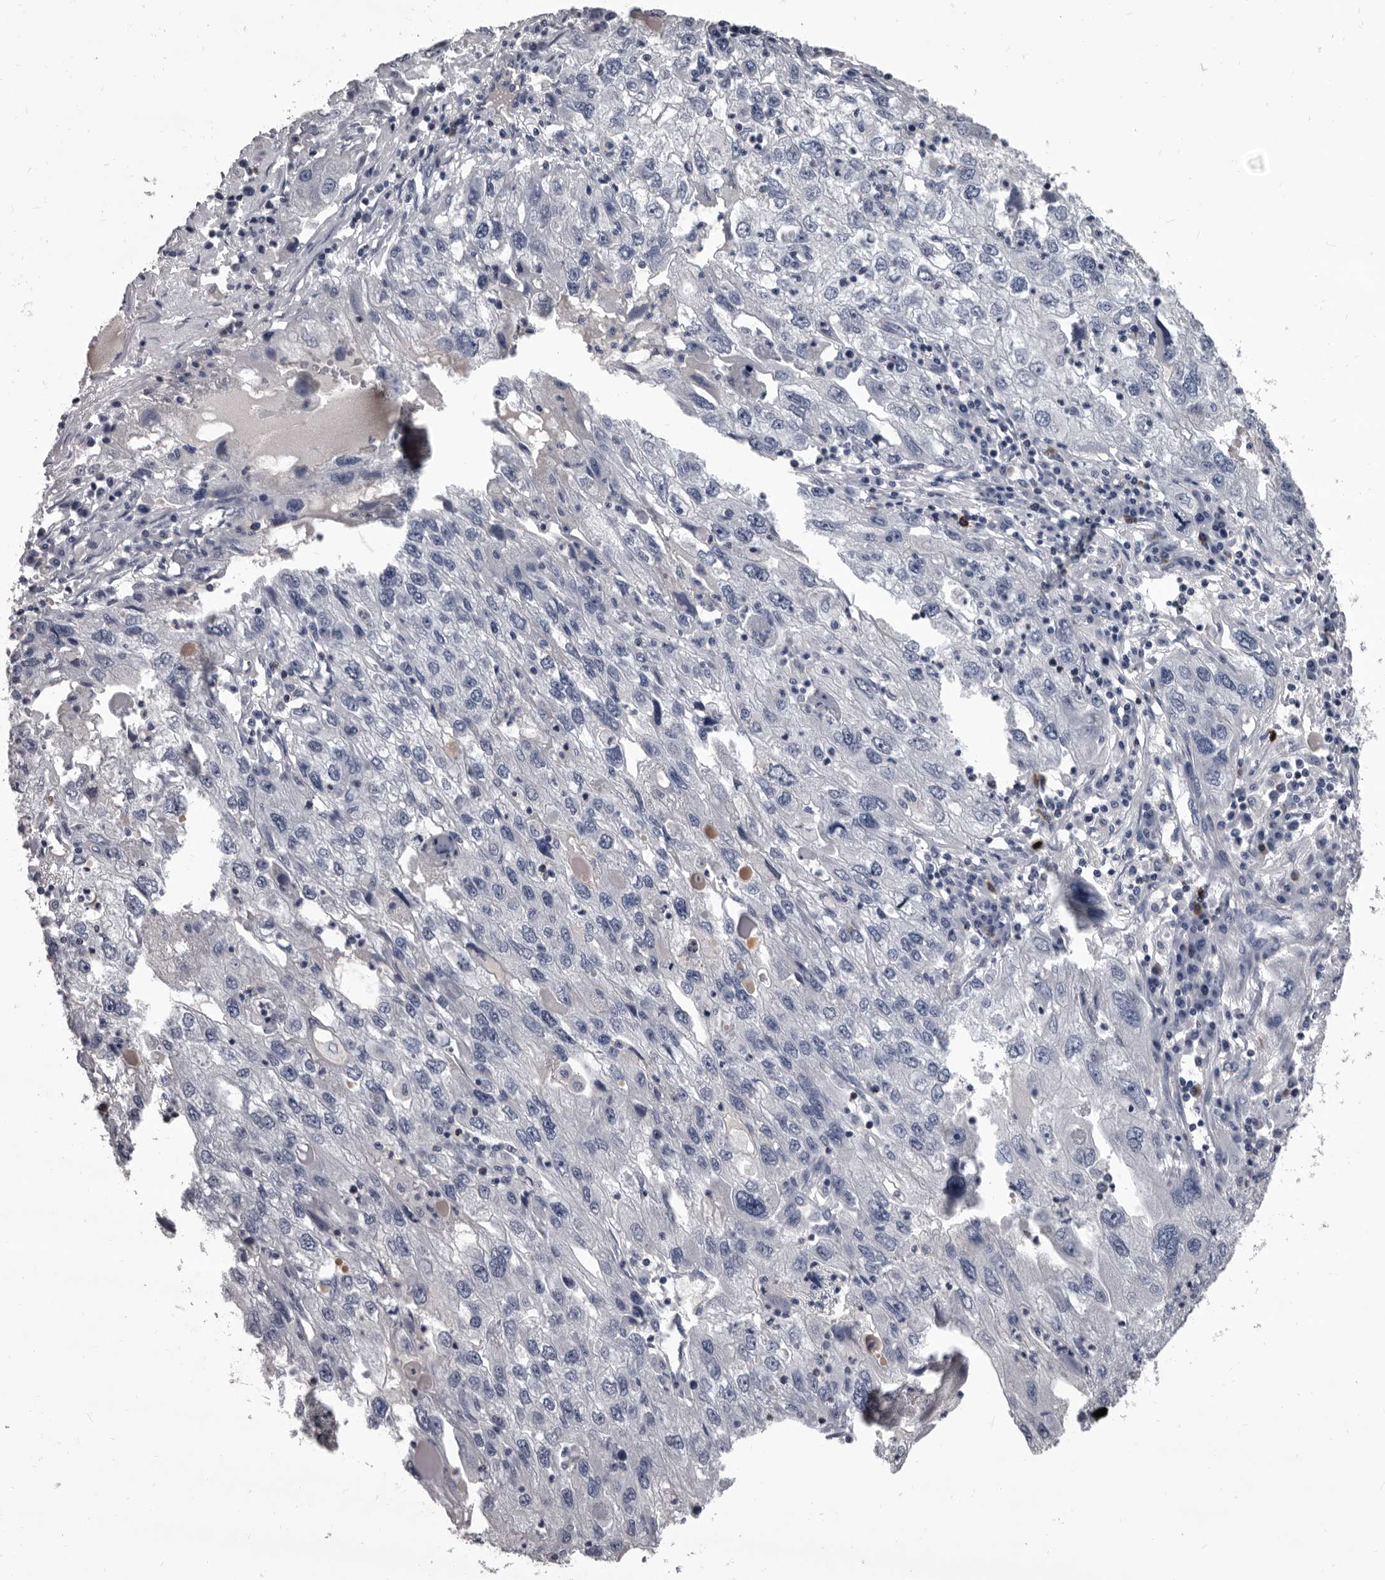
{"staining": {"intensity": "negative", "quantity": "none", "location": "none"}, "tissue": "endometrial cancer", "cell_type": "Tumor cells", "image_type": "cancer", "snomed": [{"axis": "morphology", "description": "Adenocarcinoma, NOS"}, {"axis": "topography", "description": "Endometrium"}], "caption": "Tumor cells show no significant protein expression in endometrial adenocarcinoma.", "gene": "GZMH", "patient": {"sex": "female", "age": 49}}